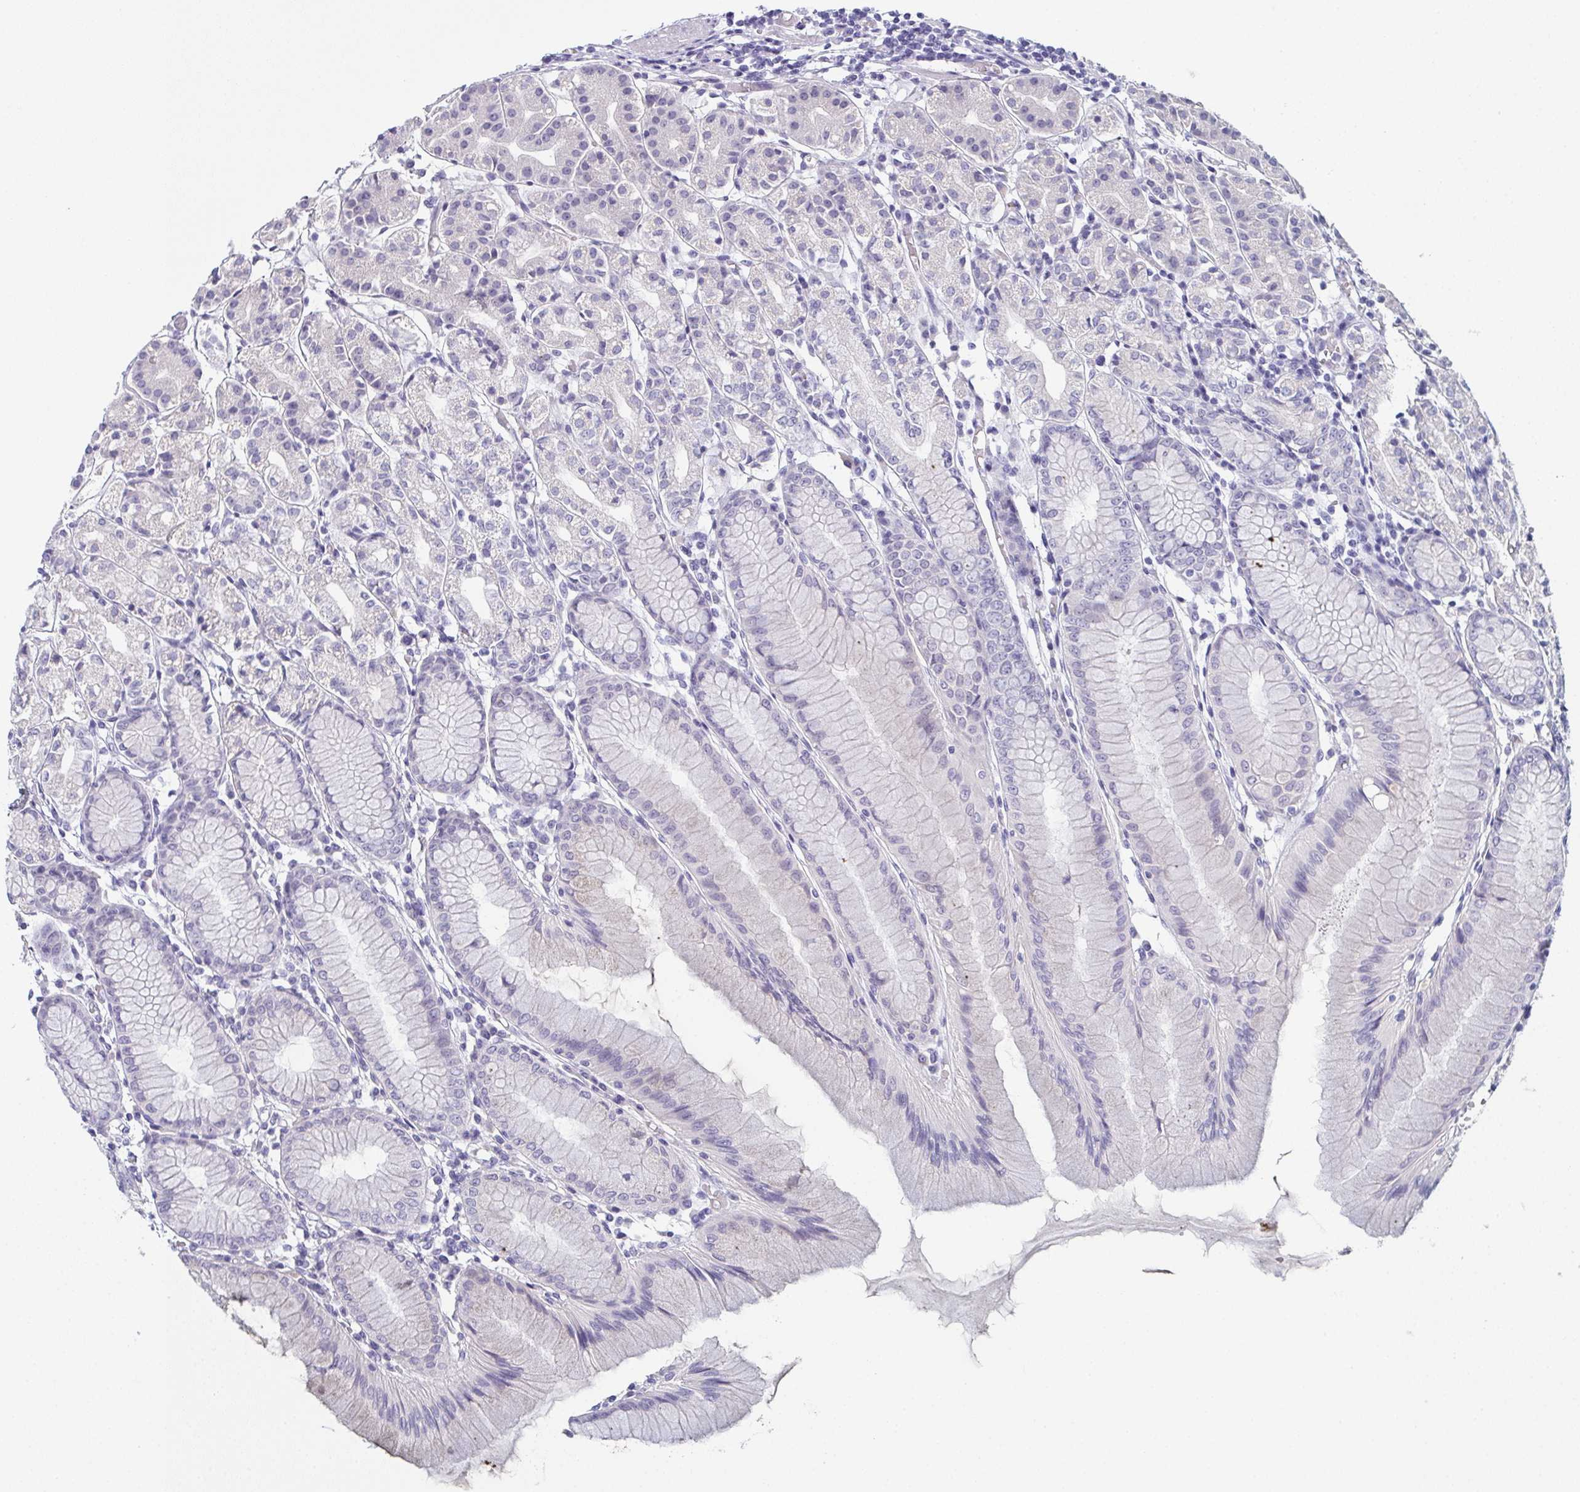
{"staining": {"intensity": "negative", "quantity": "none", "location": "none"}, "tissue": "stomach", "cell_type": "Glandular cells", "image_type": "normal", "snomed": [{"axis": "morphology", "description": "Normal tissue, NOS"}, {"axis": "topography", "description": "Stomach"}], "caption": "Photomicrograph shows no protein positivity in glandular cells of normal stomach. The staining was performed using DAB to visualize the protein expression in brown, while the nuclei were stained in blue with hematoxylin (Magnification: 20x).", "gene": "SLC36A2", "patient": {"sex": "female", "age": 57}}